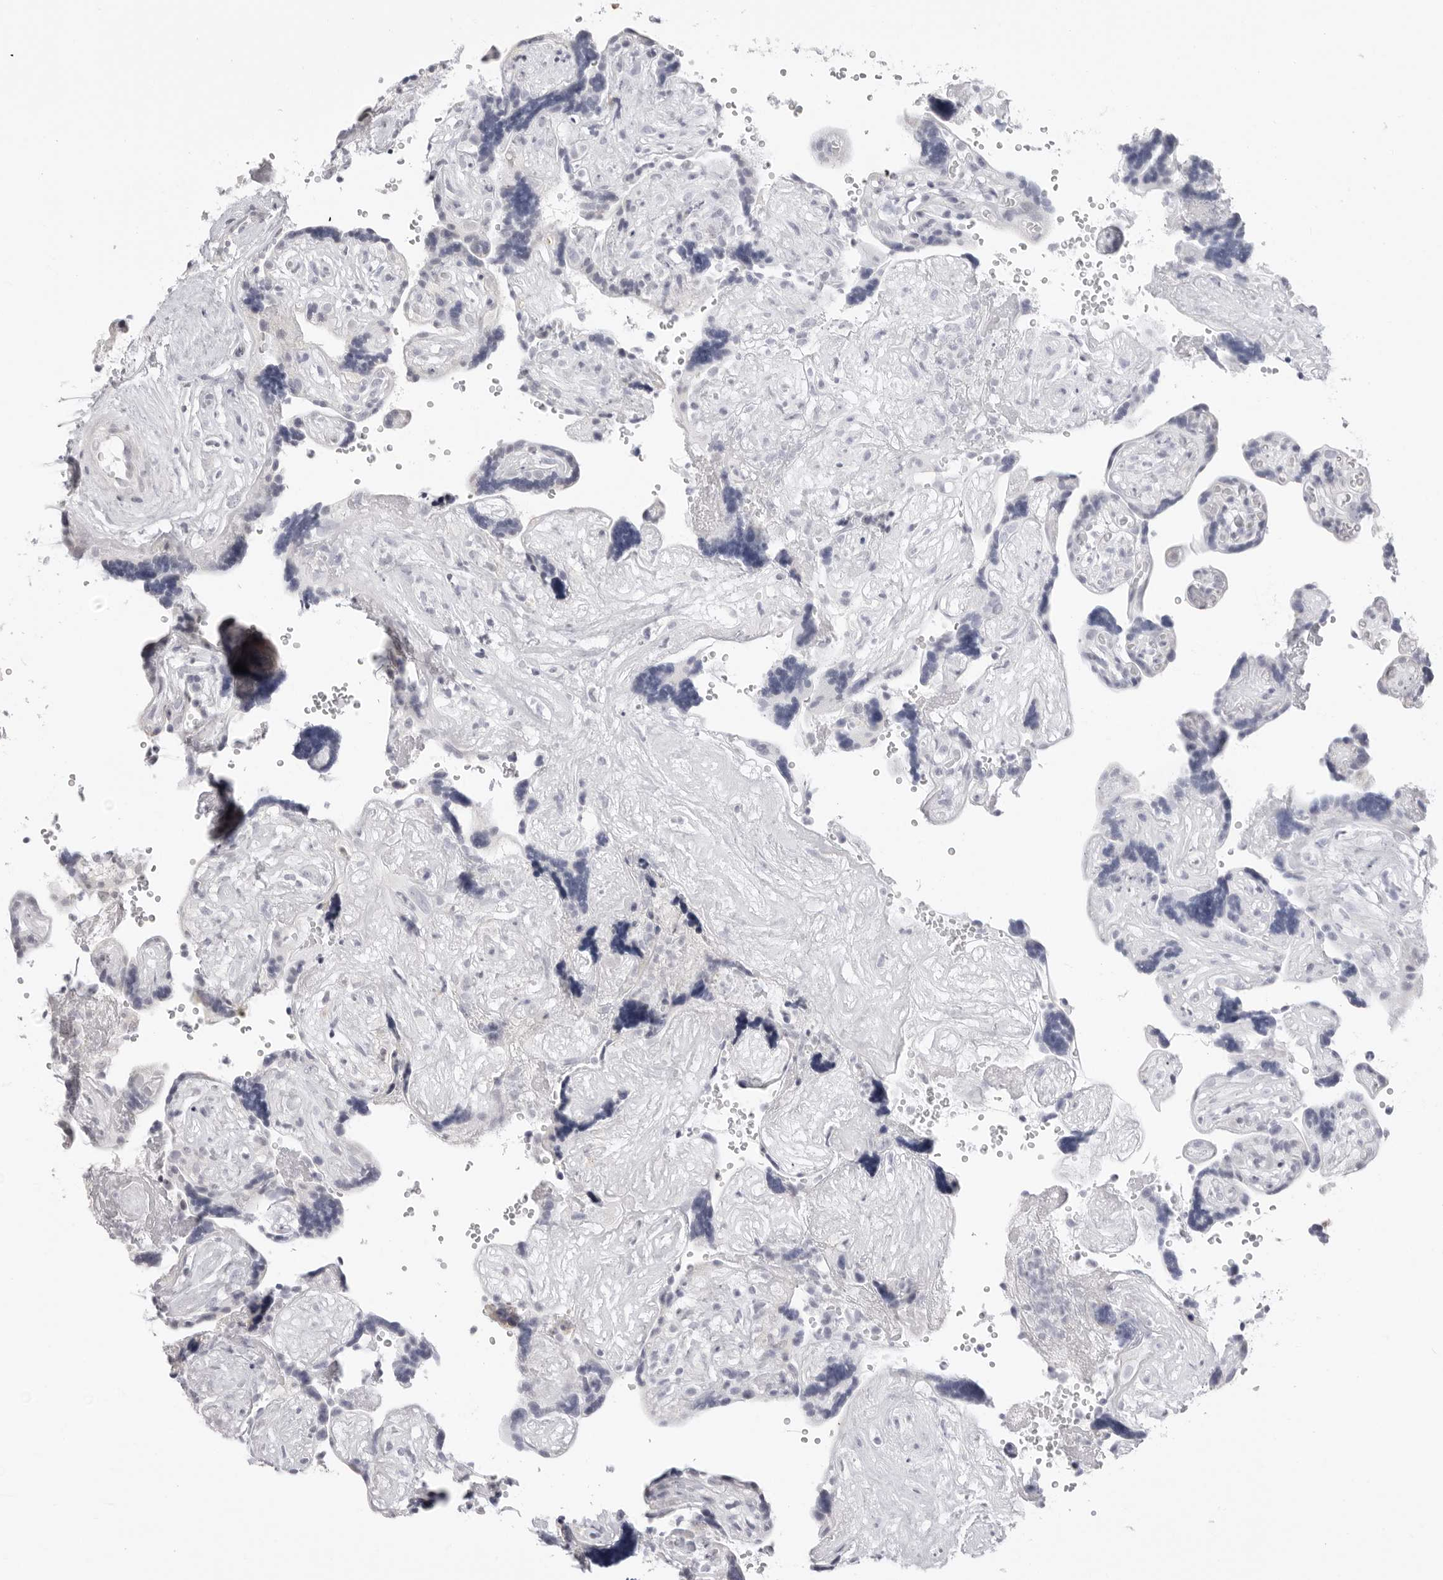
{"staining": {"intensity": "negative", "quantity": "none", "location": "none"}, "tissue": "placenta", "cell_type": "Decidual cells", "image_type": "normal", "snomed": [{"axis": "morphology", "description": "Normal tissue, NOS"}, {"axis": "topography", "description": "Placenta"}], "caption": "Immunohistochemical staining of benign placenta reveals no significant positivity in decidual cells.", "gene": "FDPS", "patient": {"sex": "female", "age": 30}}